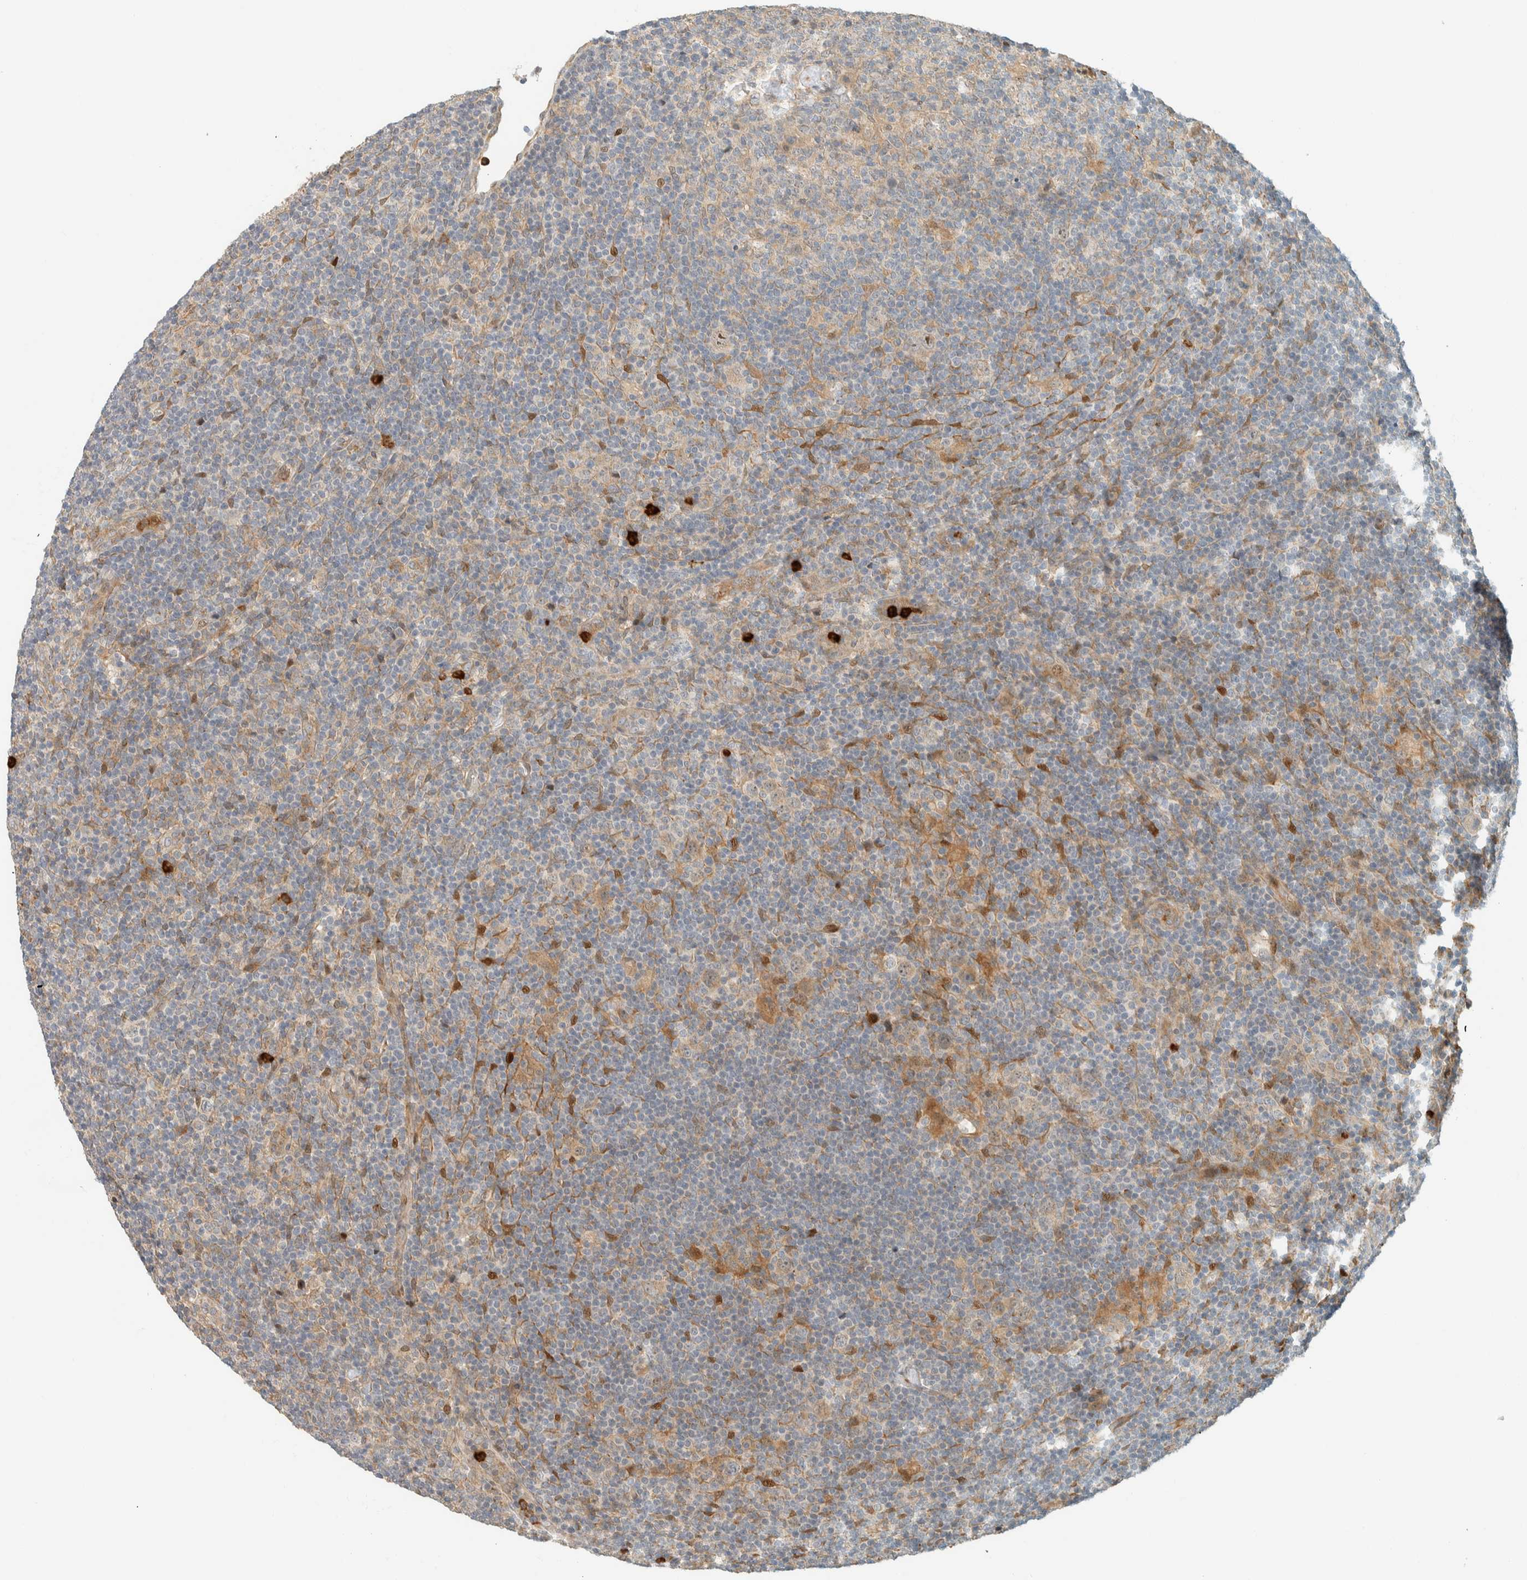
{"staining": {"intensity": "weak", "quantity": "25%-75%", "location": "cytoplasmic/membranous,nuclear"}, "tissue": "lymphoma", "cell_type": "Tumor cells", "image_type": "cancer", "snomed": [{"axis": "morphology", "description": "Hodgkin's disease, NOS"}, {"axis": "topography", "description": "Lymph node"}], "caption": "A micrograph of human Hodgkin's disease stained for a protein displays weak cytoplasmic/membranous and nuclear brown staining in tumor cells.", "gene": "CCDC171", "patient": {"sex": "female", "age": 57}}